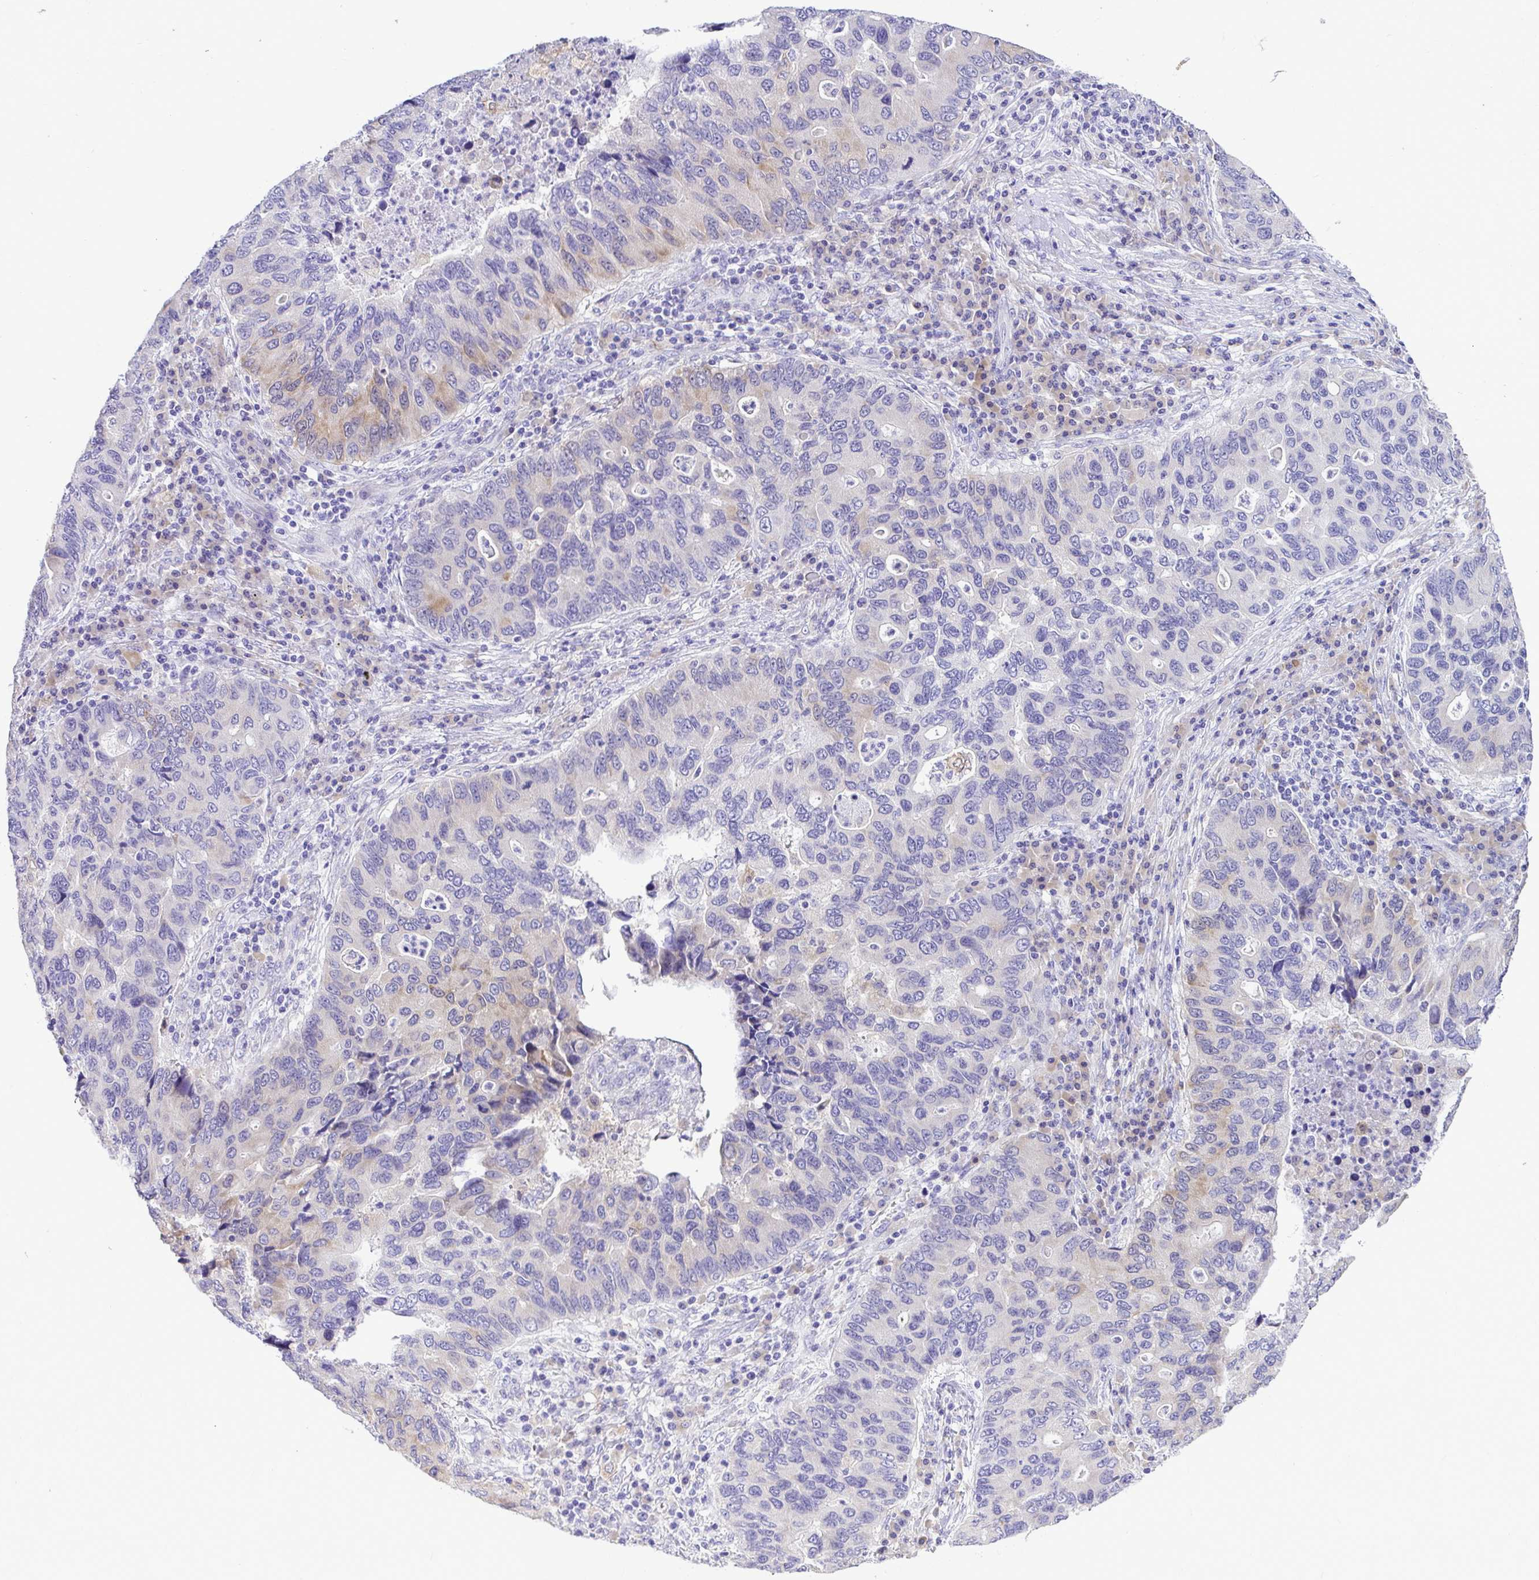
{"staining": {"intensity": "weak", "quantity": "<25%", "location": "cytoplasmic/membranous"}, "tissue": "lung cancer", "cell_type": "Tumor cells", "image_type": "cancer", "snomed": [{"axis": "morphology", "description": "Adenocarcinoma, NOS"}, {"axis": "morphology", "description": "Adenocarcinoma, metastatic, NOS"}, {"axis": "topography", "description": "Lymph node"}, {"axis": "topography", "description": "Lung"}], "caption": "The IHC micrograph has no significant staining in tumor cells of metastatic adenocarcinoma (lung) tissue. (DAB (3,3'-diaminobenzidine) immunohistochemistry visualized using brightfield microscopy, high magnification).", "gene": "BACE2", "patient": {"sex": "female", "age": 54}}